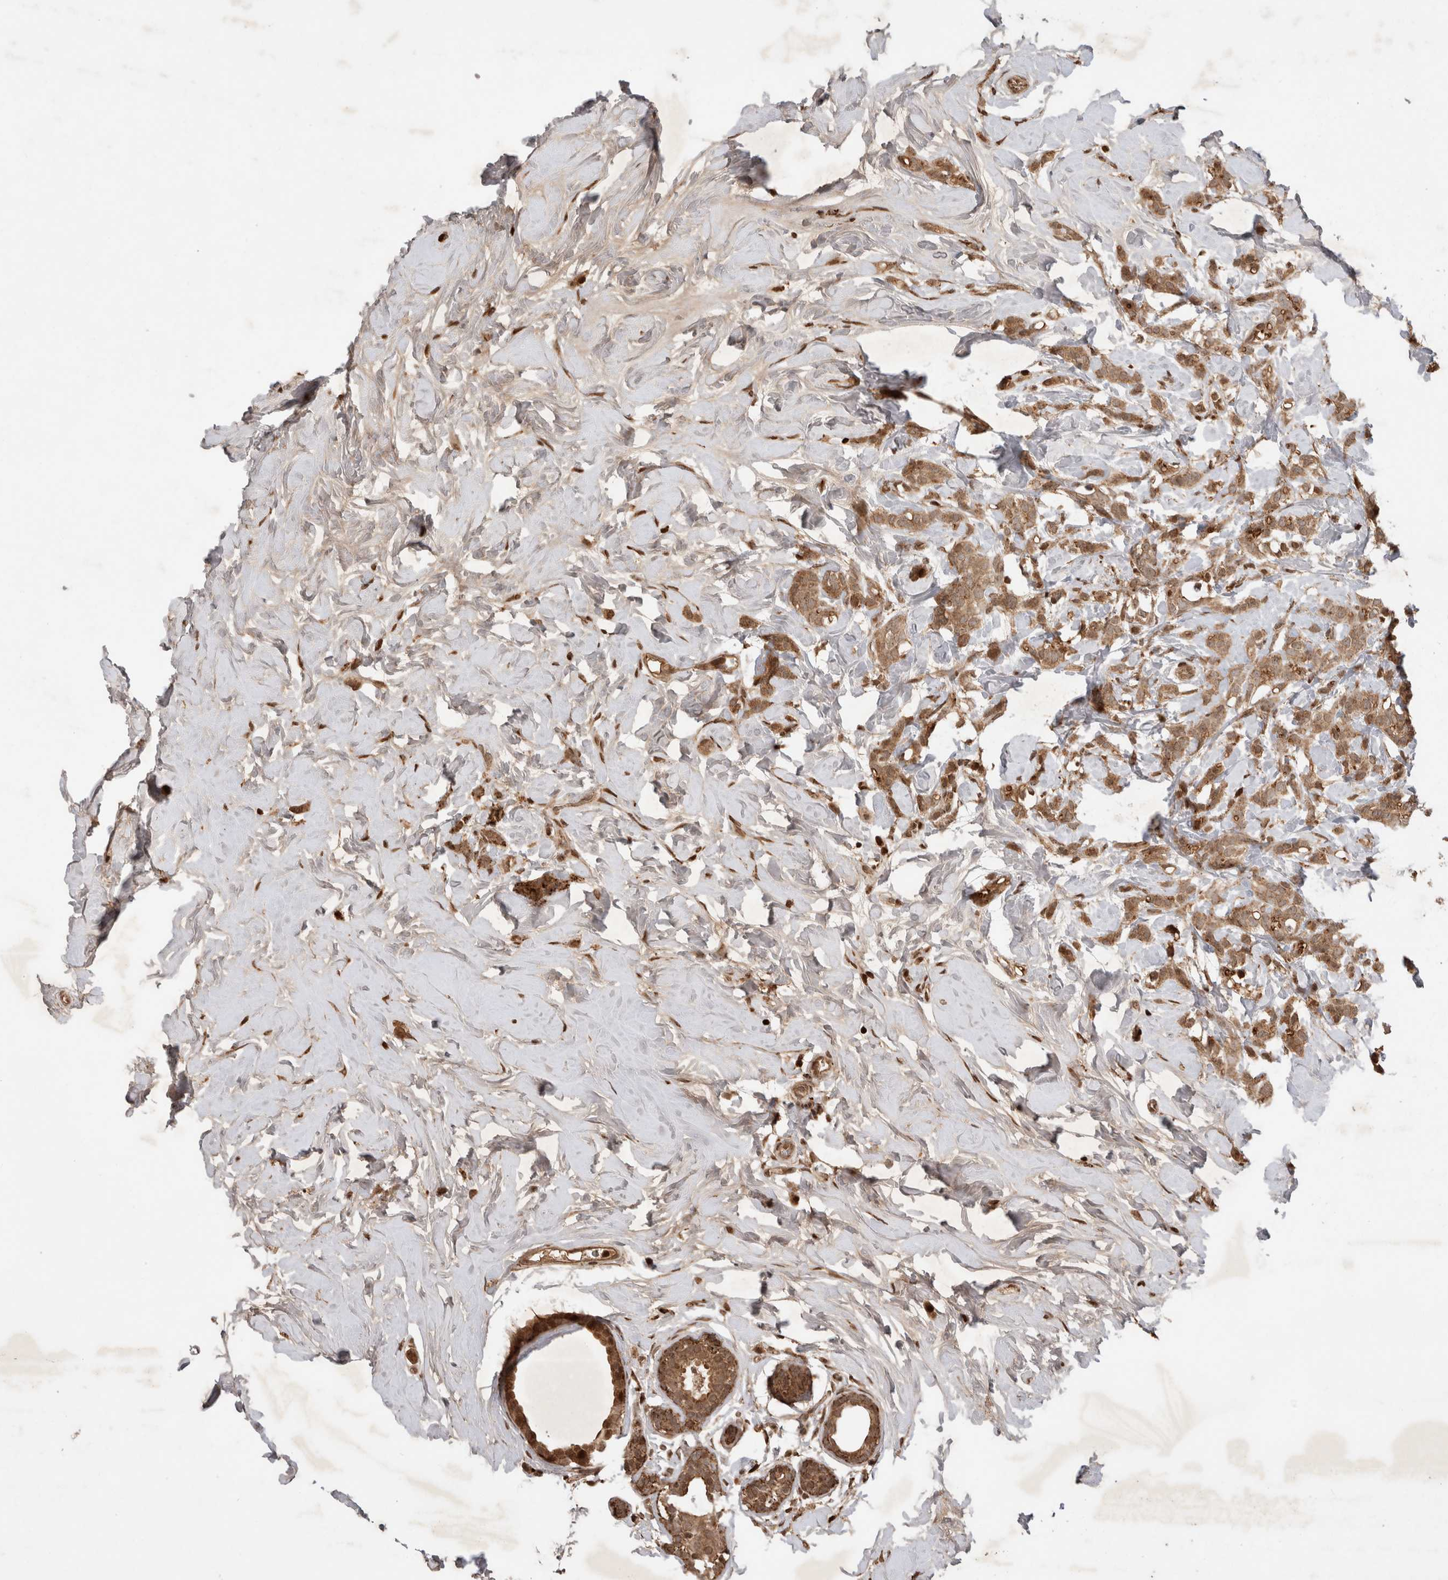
{"staining": {"intensity": "moderate", "quantity": ">75%", "location": "cytoplasmic/membranous"}, "tissue": "breast cancer", "cell_type": "Tumor cells", "image_type": "cancer", "snomed": [{"axis": "morphology", "description": "Lobular carcinoma, in situ"}, {"axis": "morphology", "description": "Lobular carcinoma"}, {"axis": "topography", "description": "Breast"}], "caption": "A micrograph showing moderate cytoplasmic/membranous staining in approximately >75% of tumor cells in breast cancer (lobular carcinoma in situ), as visualized by brown immunohistochemical staining.", "gene": "FAM221A", "patient": {"sex": "female", "age": 41}}